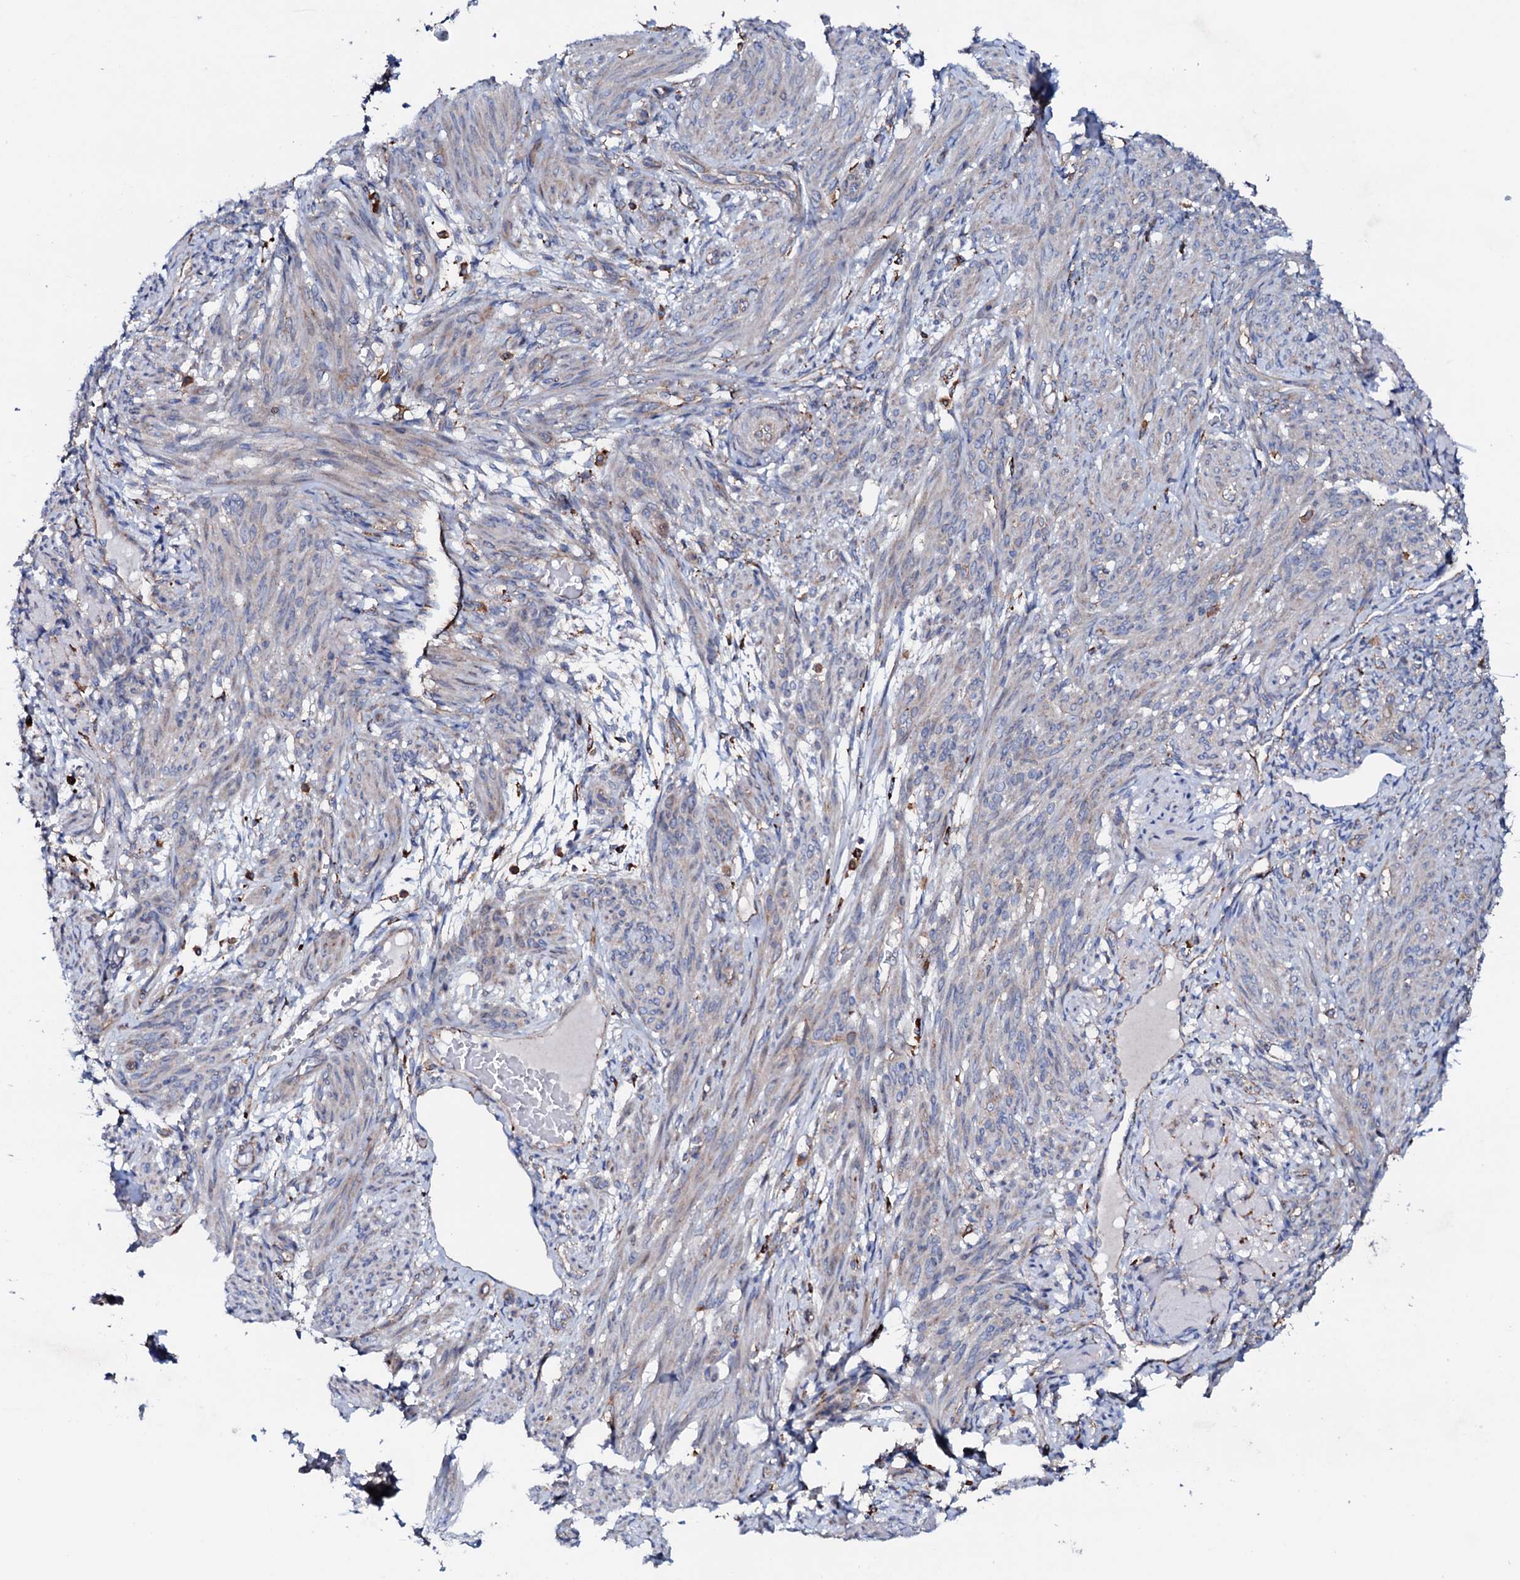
{"staining": {"intensity": "negative", "quantity": "none", "location": "none"}, "tissue": "smooth muscle", "cell_type": "Smooth muscle cells", "image_type": "normal", "snomed": [{"axis": "morphology", "description": "Normal tissue, NOS"}, {"axis": "topography", "description": "Smooth muscle"}], "caption": "The micrograph shows no significant expression in smooth muscle cells of smooth muscle. (DAB IHC, high magnification).", "gene": "P2RX4", "patient": {"sex": "female", "age": 39}}